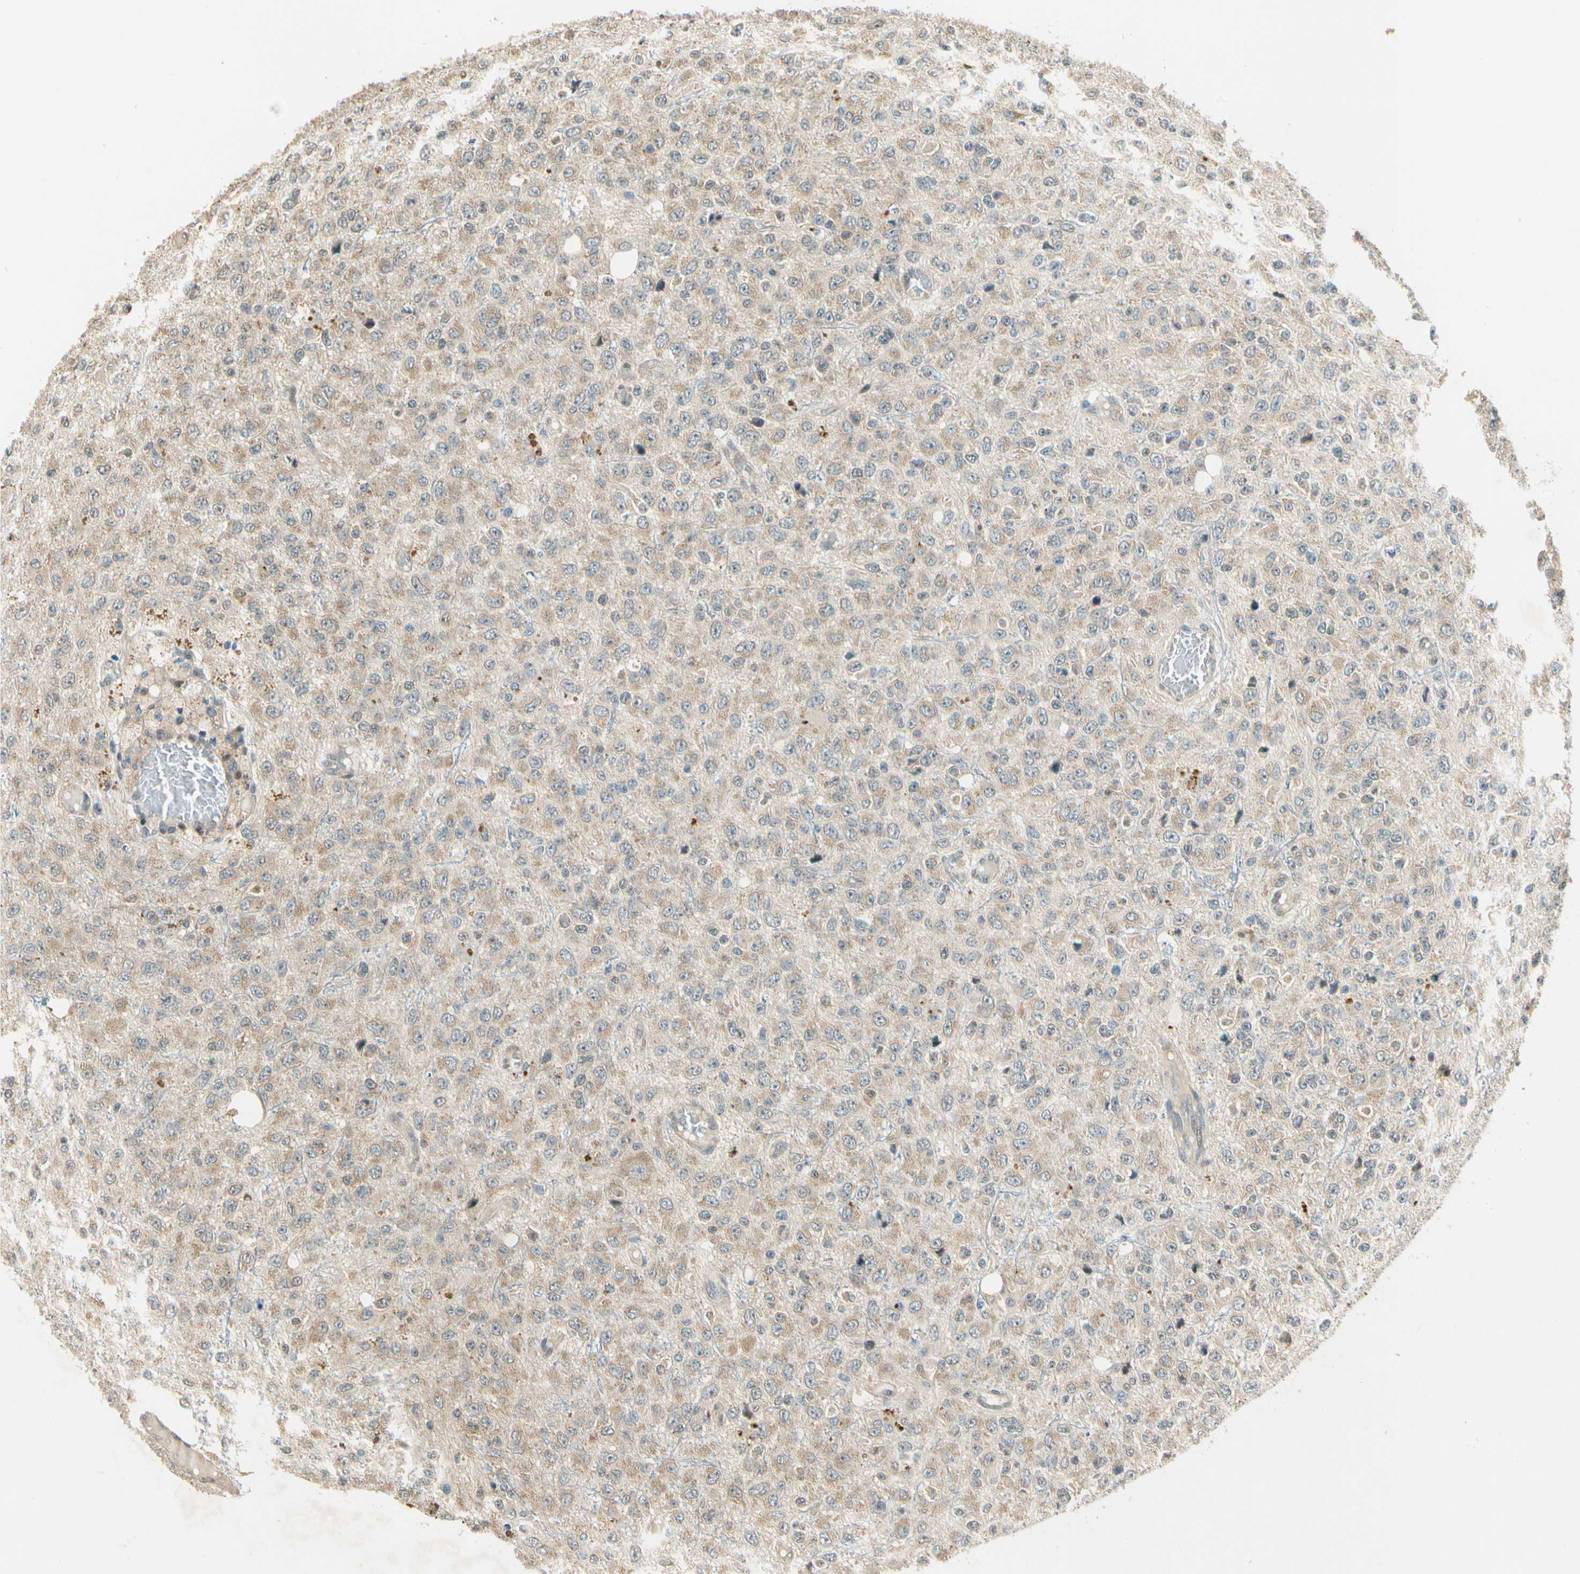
{"staining": {"intensity": "weak", "quantity": ">75%", "location": "cytoplasmic/membranous"}, "tissue": "glioma", "cell_type": "Tumor cells", "image_type": "cancer", "snomed": [{"axis": "morphology", "description": "Glioma, malignant, High grade"}, {"axis": "topography", "description": "pancreas cauda"}], "caption": "Immunohistochemistry (IHC) (DAB (3,3'-diaminobenzidine)) staining of human glioma demonstrates weak cytoplasmic/membranous protein expression in approximately >75% of tumor cells.", "gene": "EIF1AX", "patient": {"sex": "male", "age": 60}}